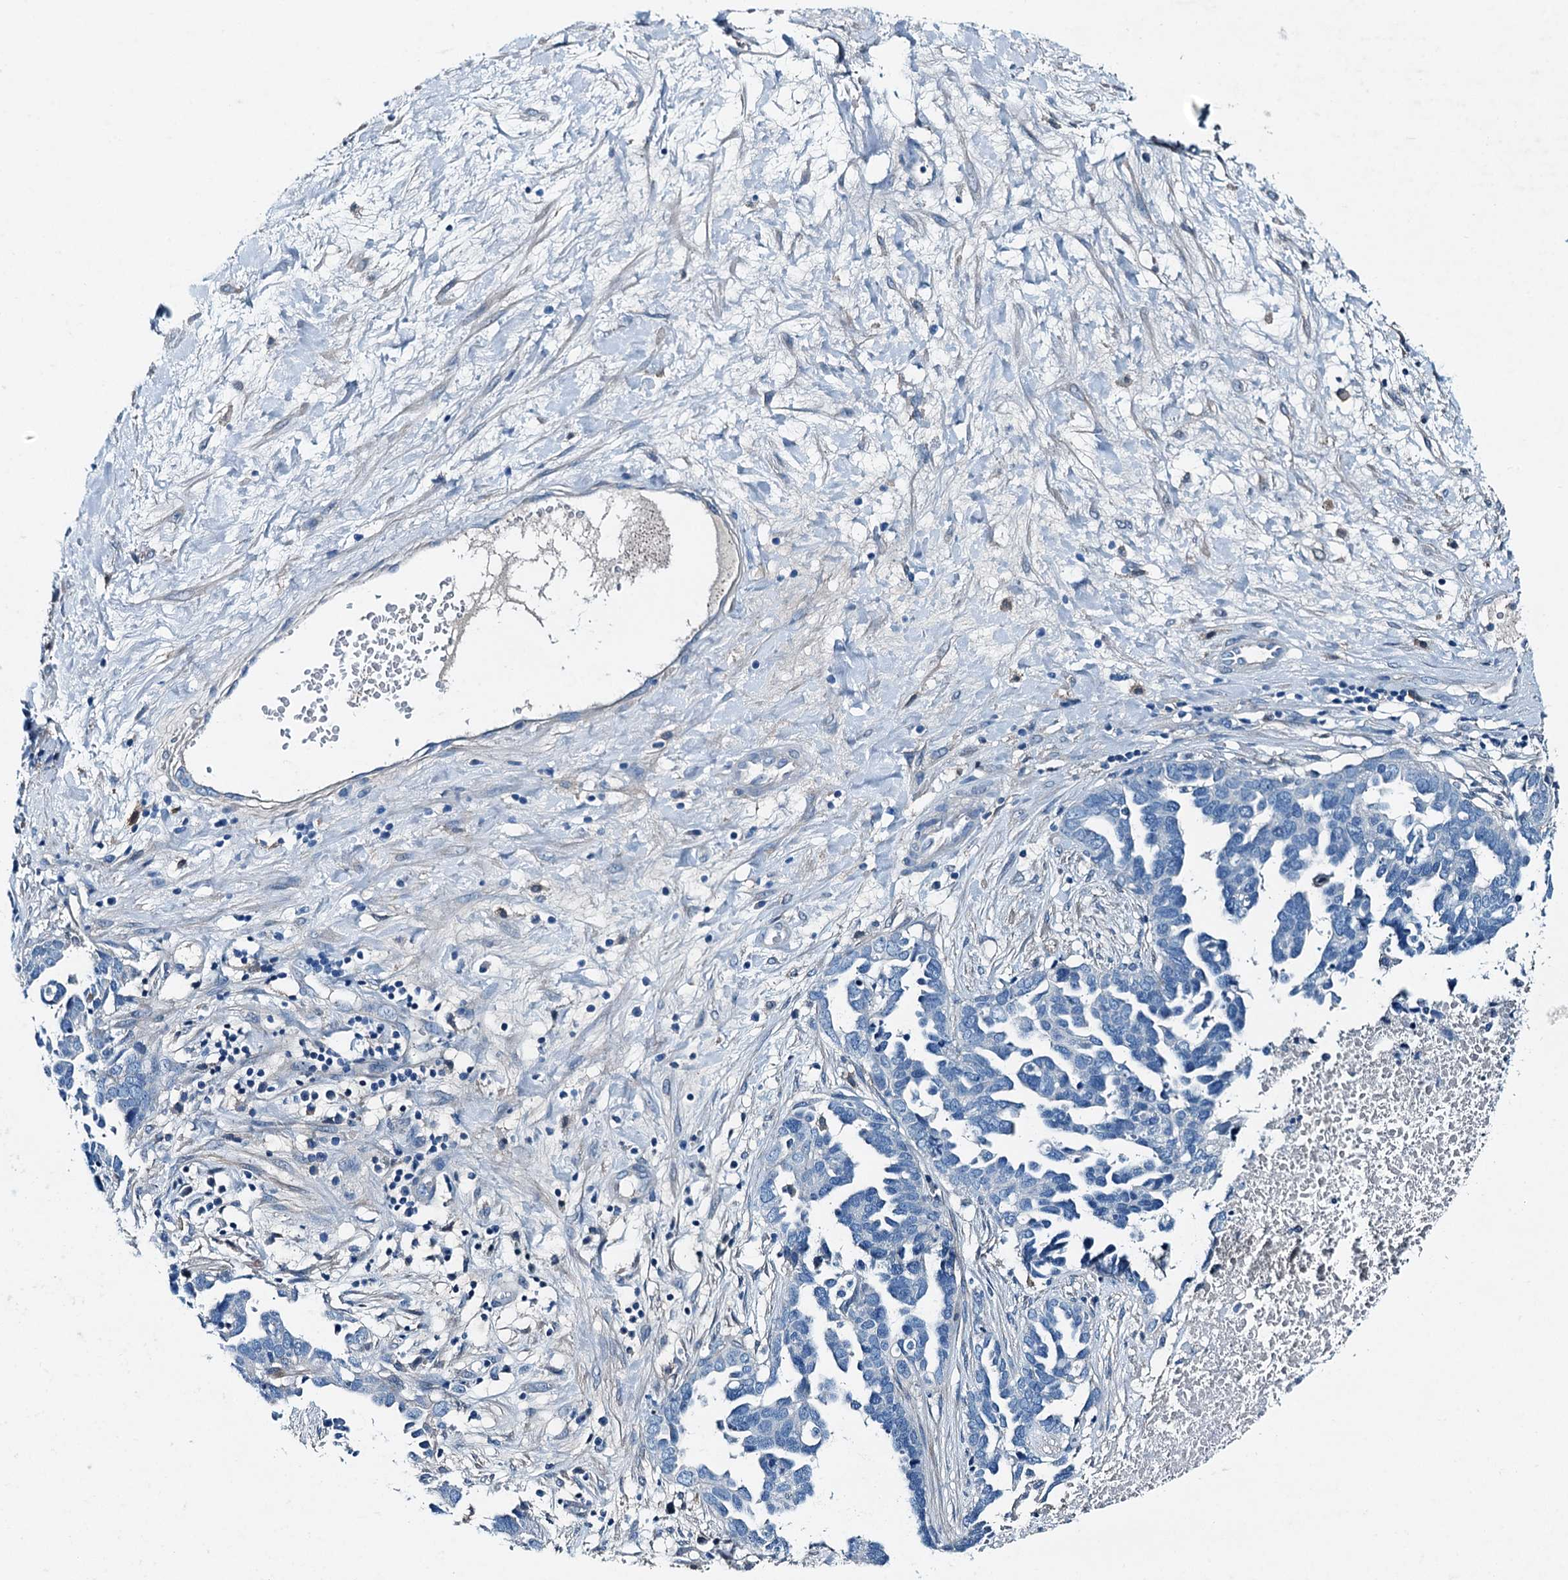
{"staining": {"intensity": "negative", "quantity": "none", "location": "none"}, "tissue": "ovarian cancer", "cell_type": "Tumor cells", "image_type": "cancer", "snomed": [{"axis": "morphology", "description": "Cystadenocarcinoma, serous, NOS"}, {"axis": "topography", "description": "Ovary"}], "caption": "This is an IHC image of ovarian serous cystadenocarcinoma. There is no staining in tumor cells.", "gene": "RAB3IL1", "patient": {"sex": "female", "age": 54}}